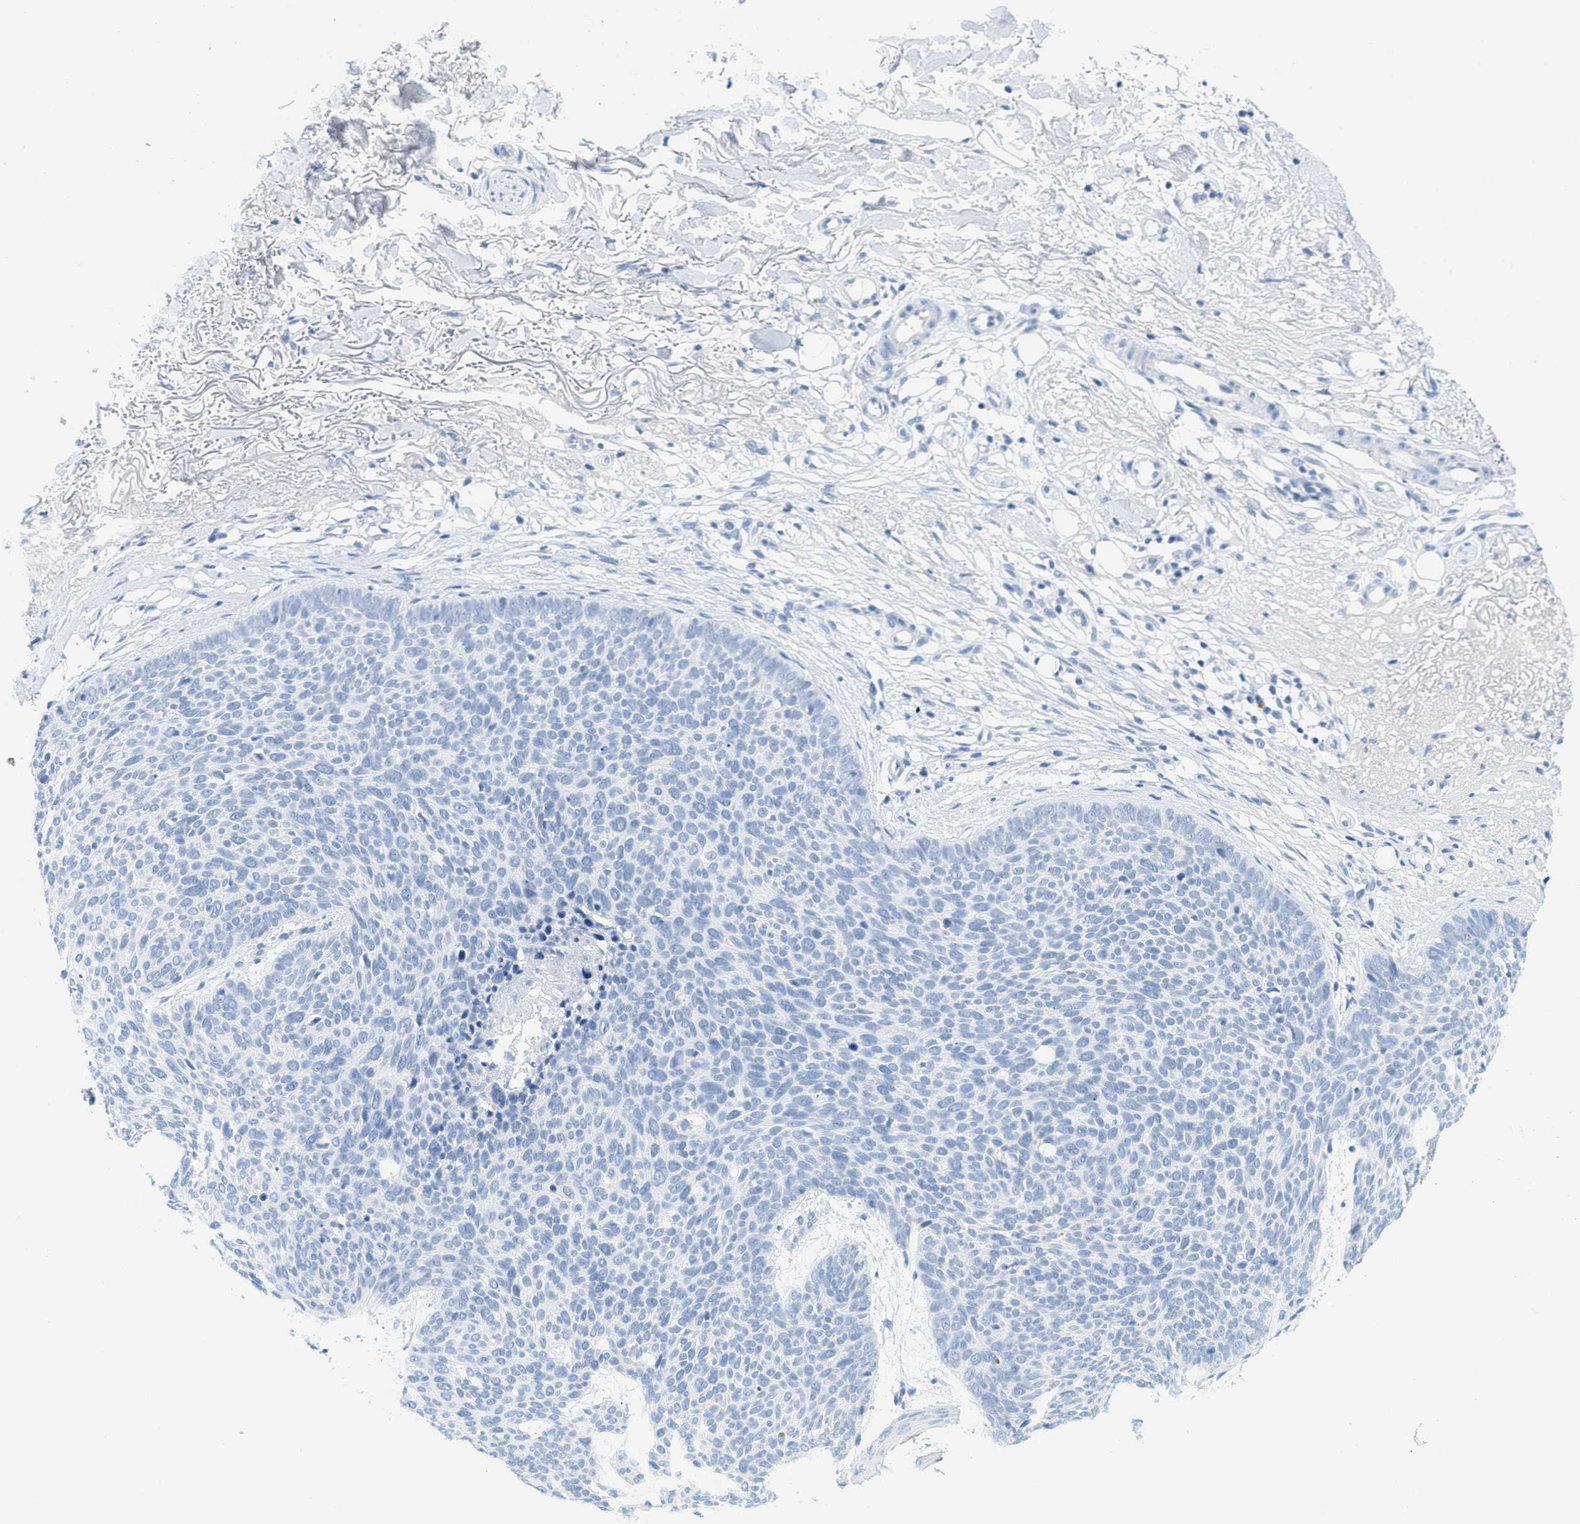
{"staining": {"intensity": "negative", "quantity": "none", "location": "none"}, "tissue": "skin cancer", "cell_type": "Tumor cells", "image_type": "cancer", "snomed": [{"axis": "morphology", "description": "Normal tissue, NOS"}, {"axis": "morphology", "description": "Basal cell carcinoma"}, {"axis": "topography", "description": "Skin"}], "caption": "This histopathology image is of basal cell carcinoma (skin) stained with immunohistochemistry (IHC) to label a protein in brown with the nuclei are counter-stained blue. There is no positivity in tumor cells.", "gene": "LCN2", "patient": {"sex": "female", "age": 70}}